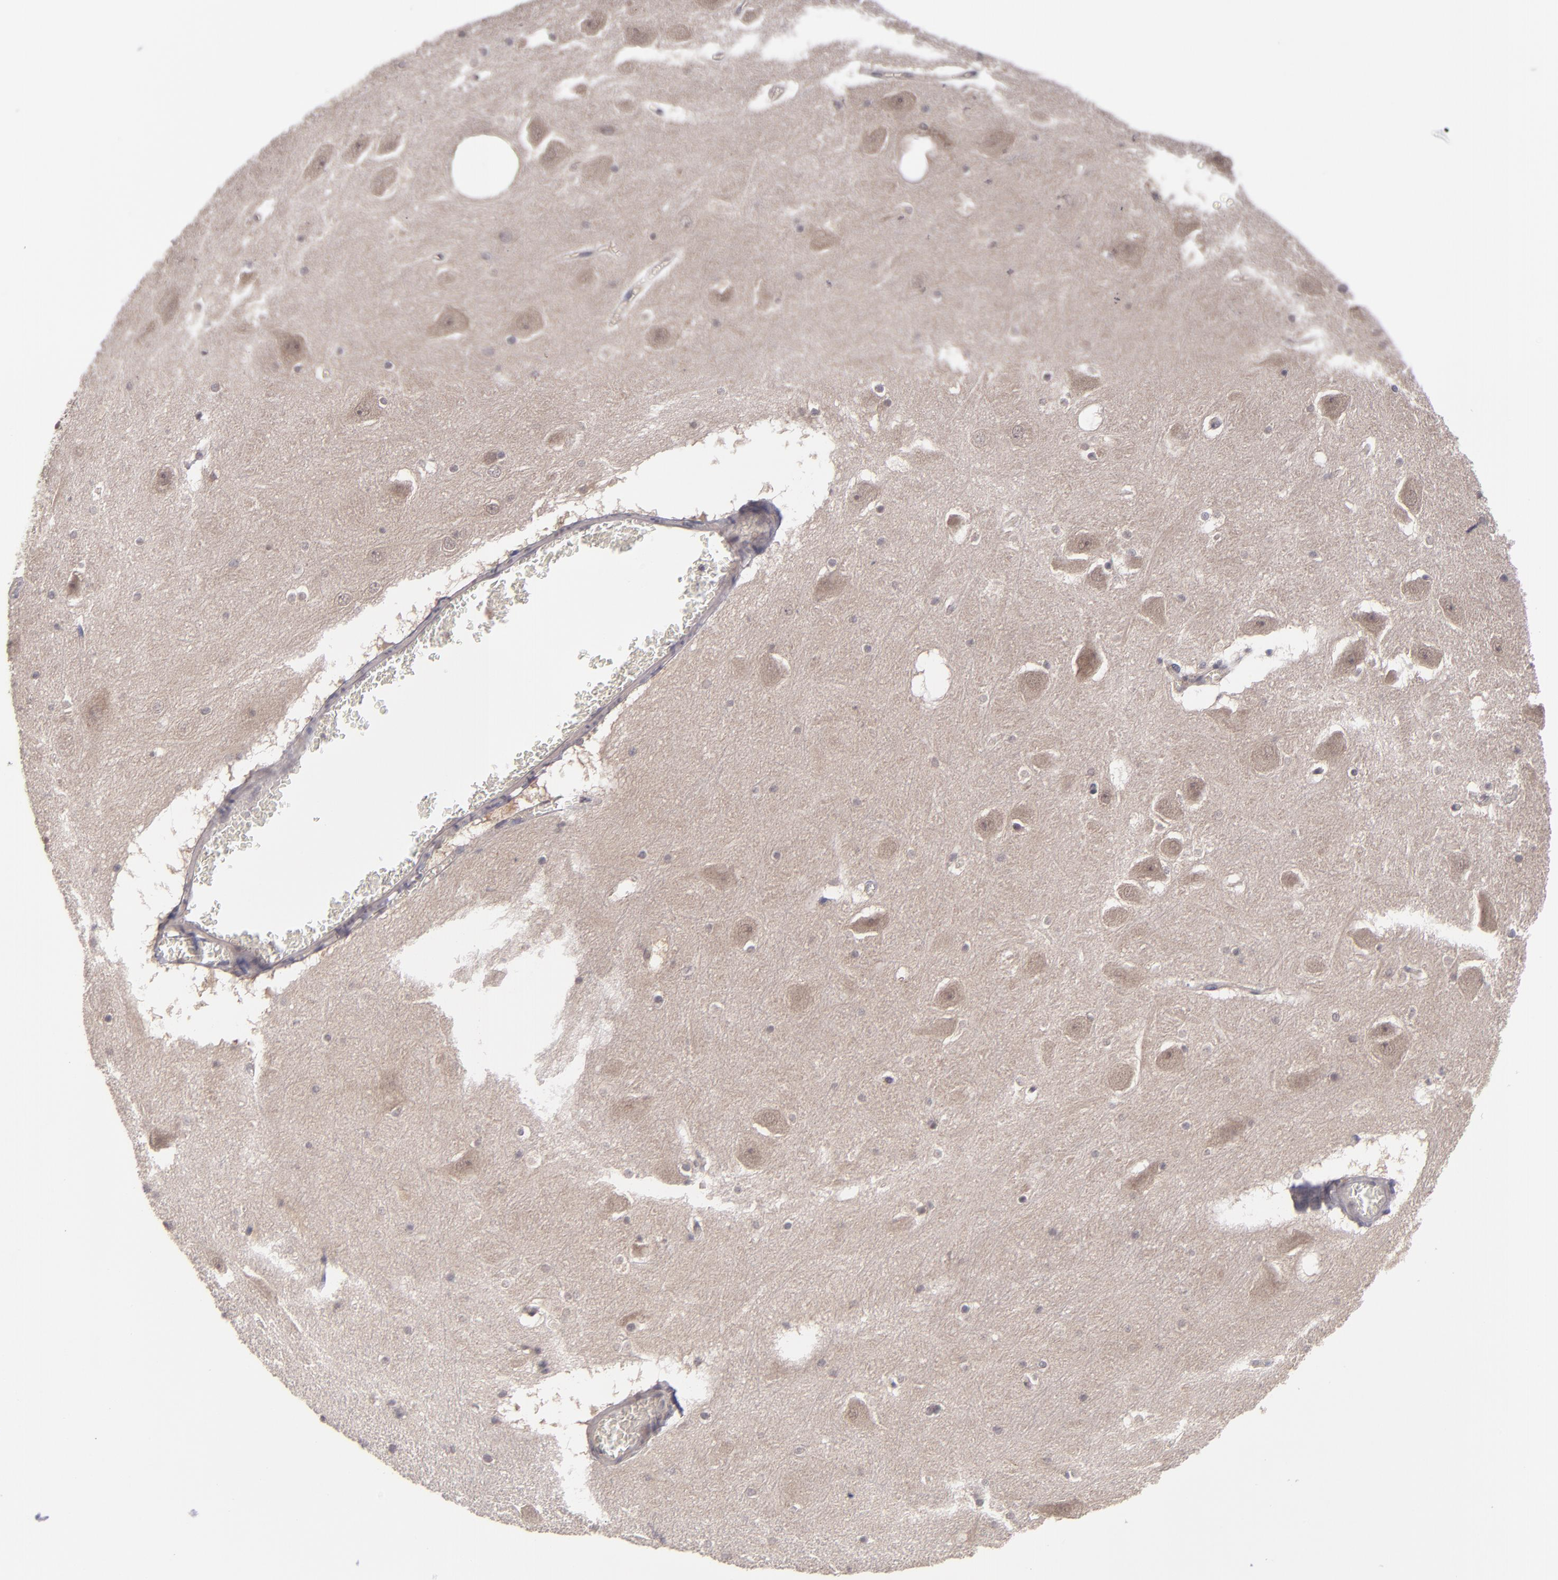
{"staining": {"intensity": "negative", "quantity": "none", "location": "none"}, "tissue": "hippocampus", "cell_type": "Glial cells", "image_type": "normal", "snomed": [{"axis": "morphology", "description": "Normal tissue, NOS"}, {"axis": "topography", "description": "Hippocampus"}], "caption": "Immunohistochemistry (IHC) histopathology image of benign hippocampus: hippocampus stained with DAB (3,3'-diaminobenzidine) demonstrates no significant protein staining in glial cells.", "gene": "TYMS", "patient": {"sex": "male", "age": 45}}